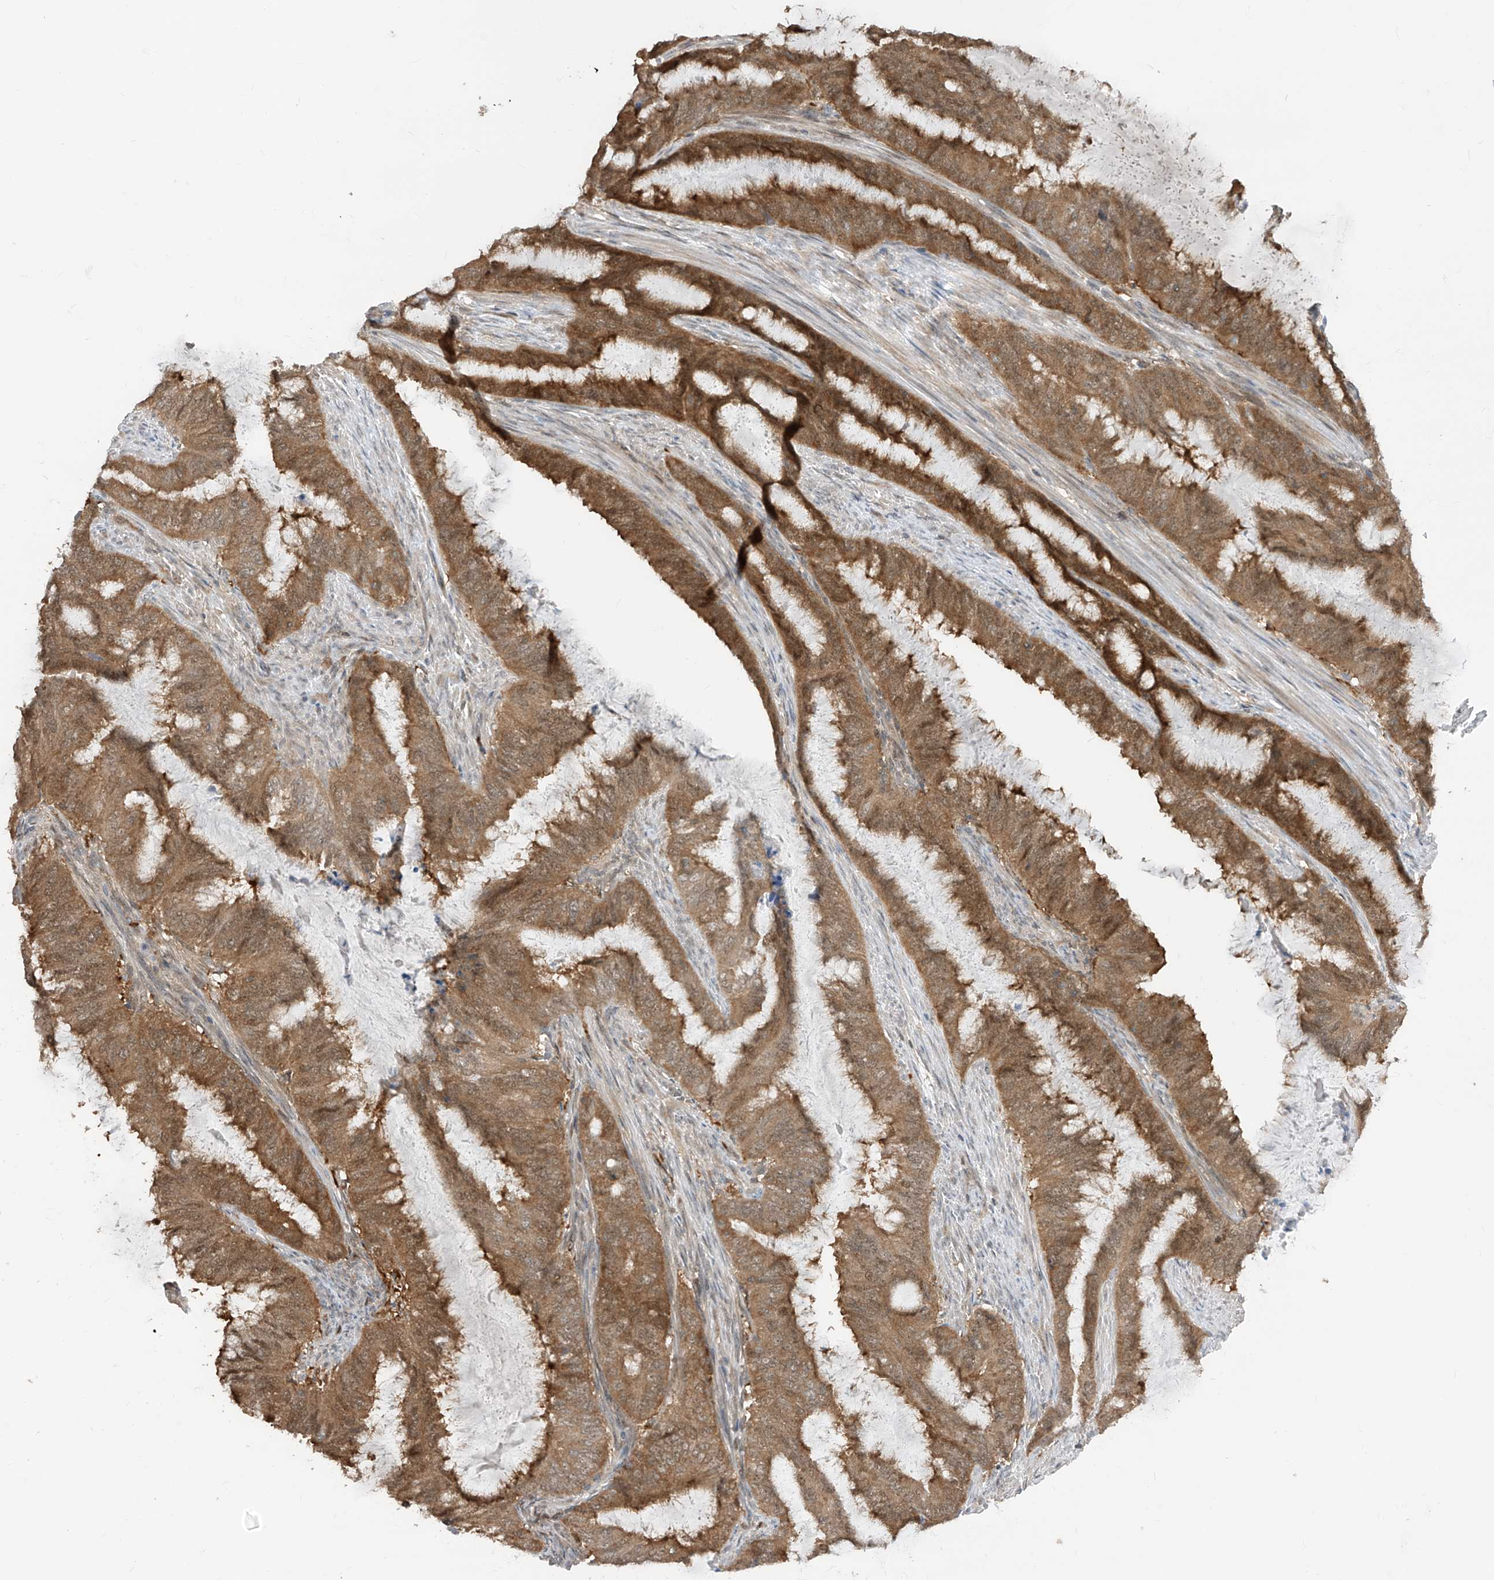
{"staining": {"intensity": "moderate", "quantity": ">75%", "location": "cytoplasmic/membranous"}, "tissue": "endometrial cancer", "cell_type": "Tumor cells", "image_type": "cancer", "snomed": [{"axis": "morphology", "description": "Adenocarcinoma, NOS"}, {"axis": "topography", "description": "Endometrium"}], "caption": "The image demonstrates staining of endometrial cancer (adenocarcinoma), revealing moderate cytoplasmic/membranous protein positivity (brown color) within tumor cells.", "gene": "TTC38", "patient": {"sex": "female", "age": 51}}